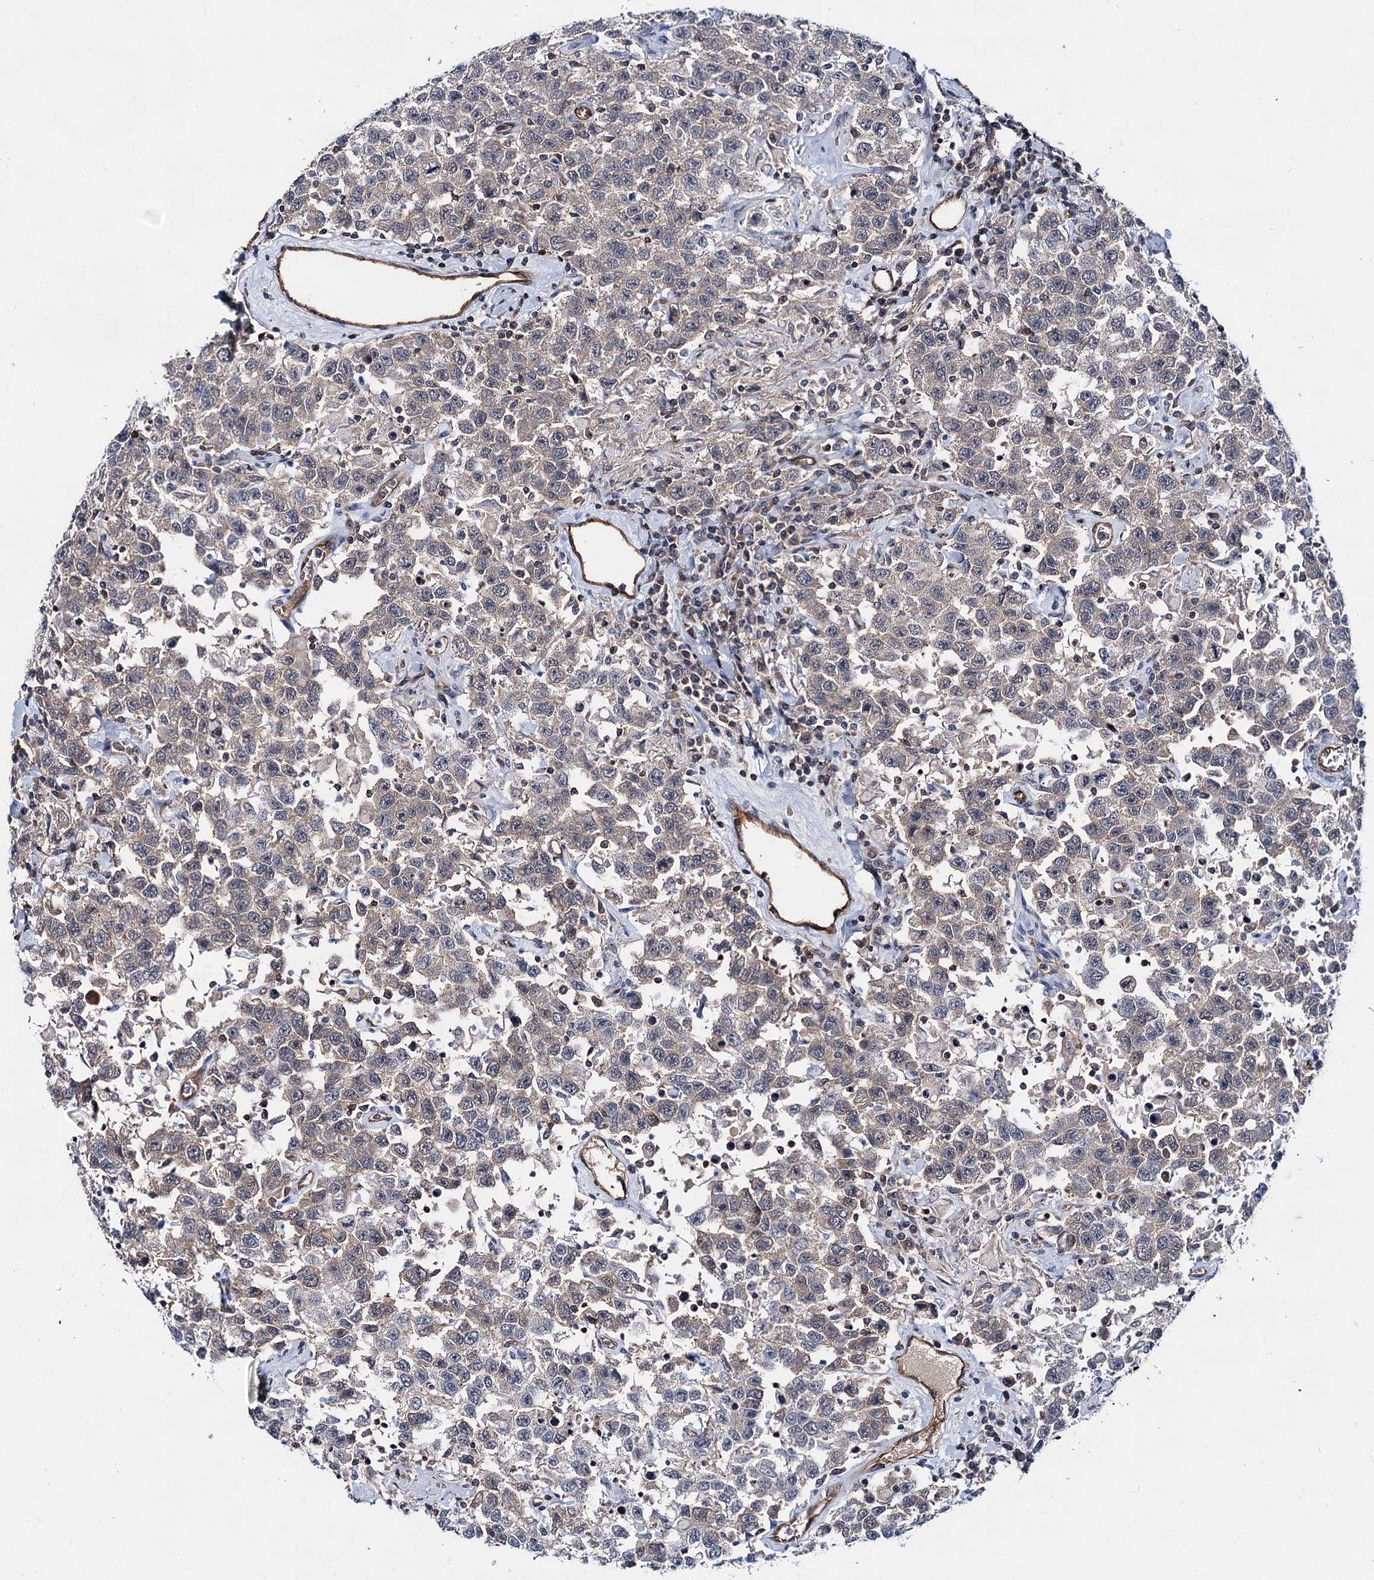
{"staining": {"intensity": "negative", "quantity": "none", "location": "none"}, "tissue": "testis cancer", "cell_type": "Tumor cells", "image_type": "cancer", "snomed": [{"axis": "morphology", "description": "Seminoma, NOS"}, {"axis": "topography", "description": "Testis"}], "caption": "Immunohistochemistry of human seminoma (testis) shows no positivity in tumor cells.", "gene": "ABLIM1", "patient": {"sex": "male", "age": 41}}